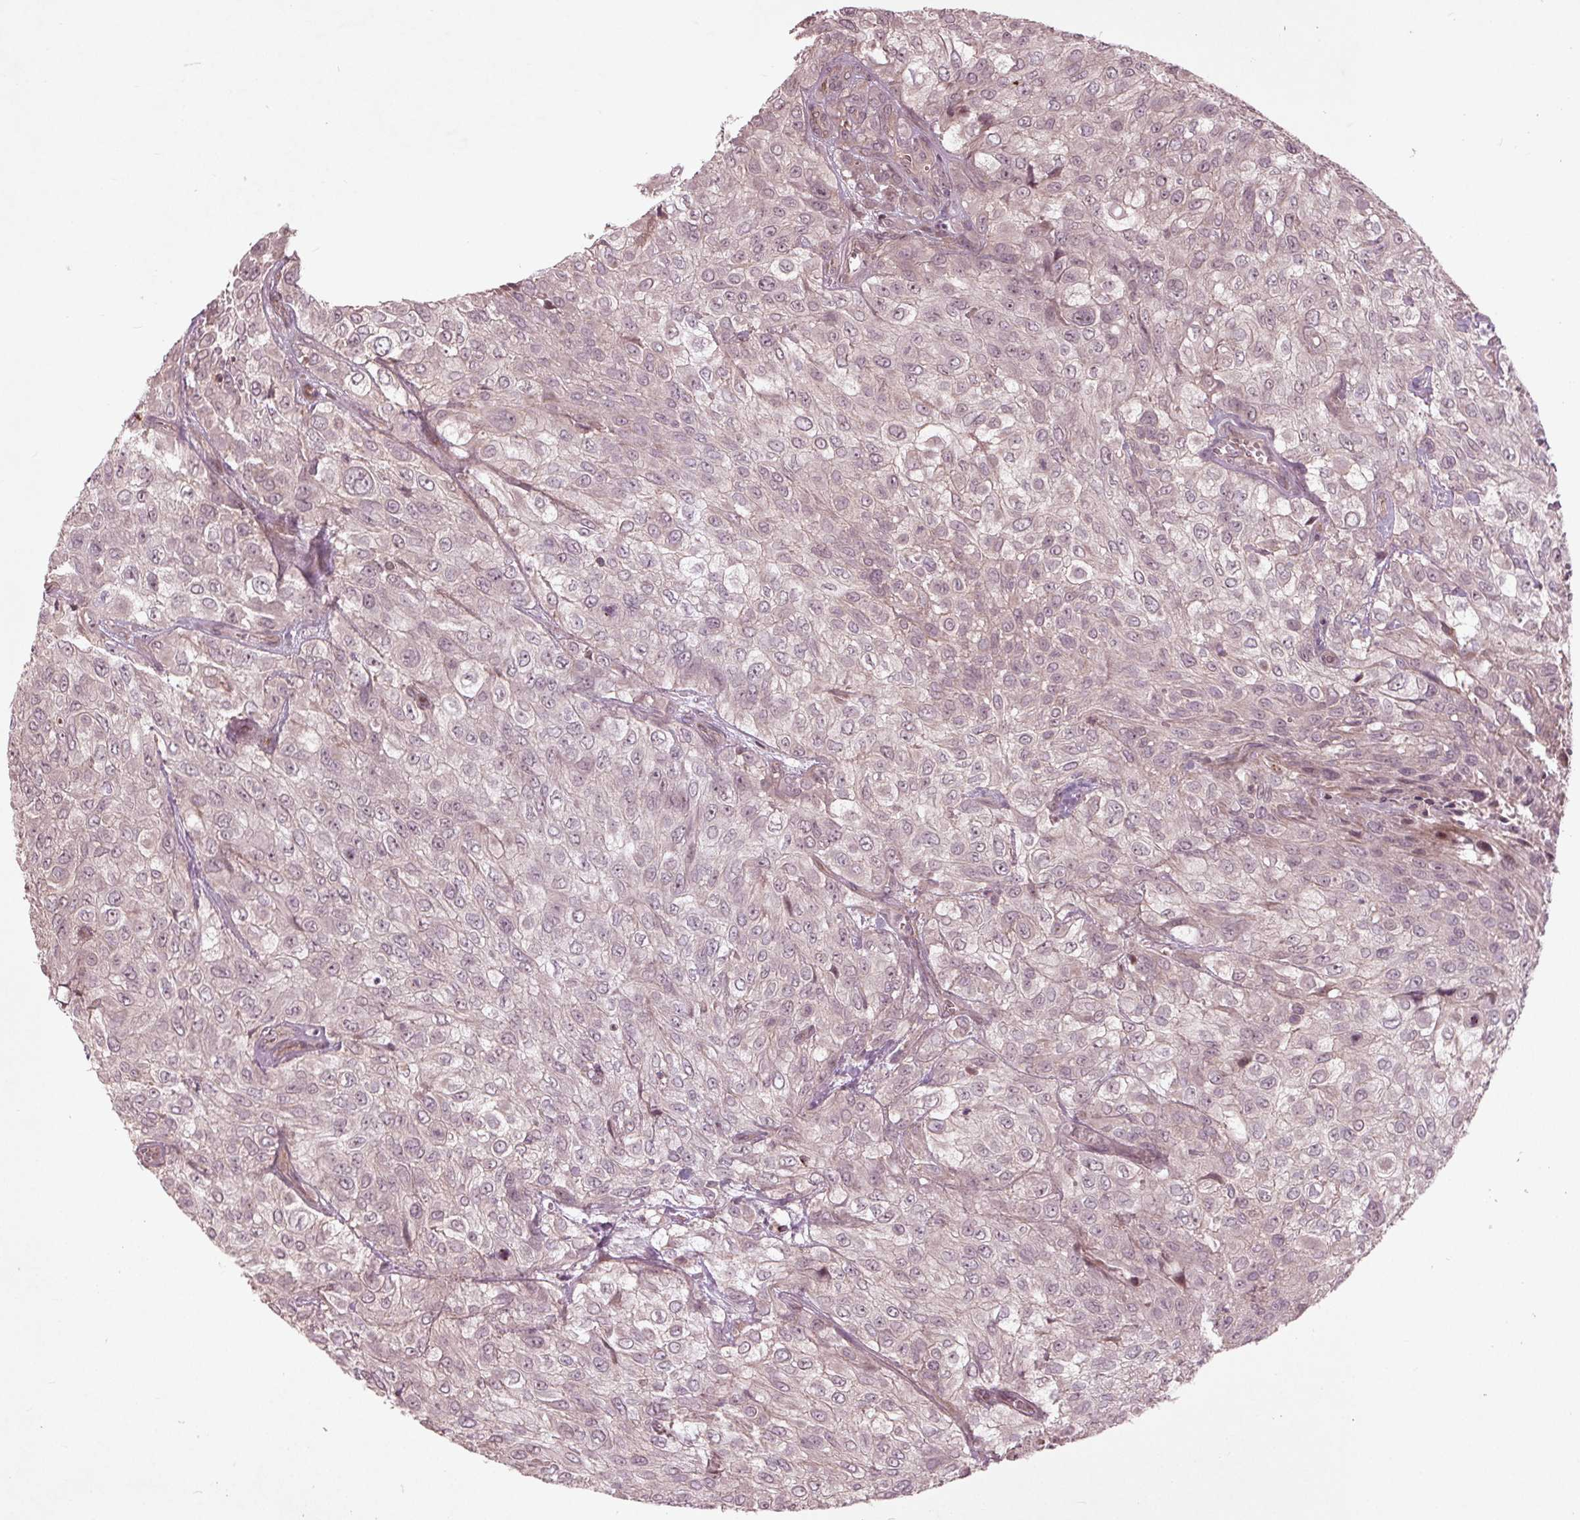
{"staining": {"intensity": "negative", "quantity": "none", "location": "none"}, "tissue": "urothelial cancer", "cell_type": "Tumor cells", "image_type": "cancer", "snomed": [{"axis": "morphology", "description": "Urothelial carcinoma, High grade"}, {"axis": "topography", "description": "Urinary bladder"}], "caption": "High-grade urothelial carcinoma stained for a protein using IHC exhibits no staining tumor cells.", "gene": "CDKL4", "patient": {"sex": "male", "age": 57}}